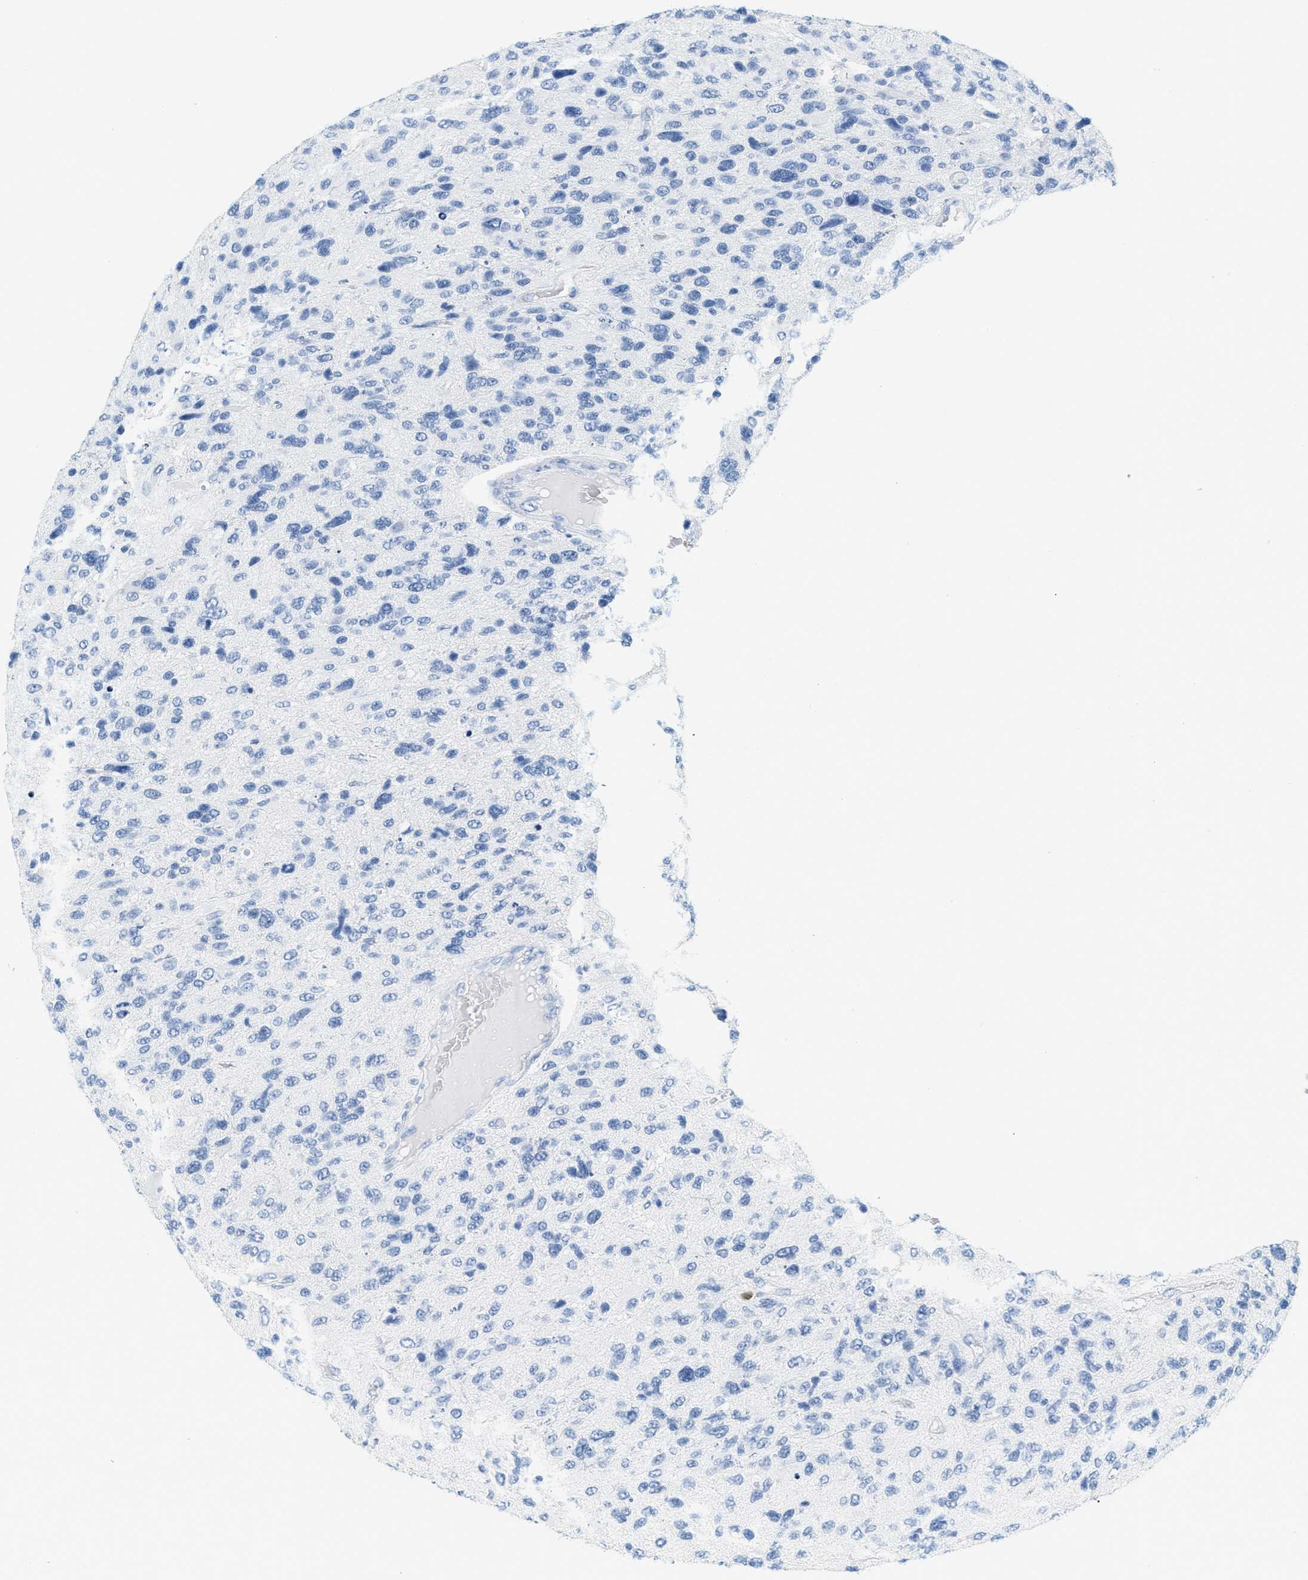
{"staining": {"intensity": "negative", "quantity": "none", "location": "none"}, "tissue": "glioma", "cell_type": "Tumor cells", "image_type": "cancer", "snomed": [{"axis": "morphology", "description": "Glioma, malignant, High grade"}, {"axis": "topography", "description": "Brain"}], "caption": "Photomicrograph shows no protein positivity in tumor cells of malignant glioma (high-grade) tissue.", "gene": "LCN2", "patient": {"sex": "female", "age": 58}}